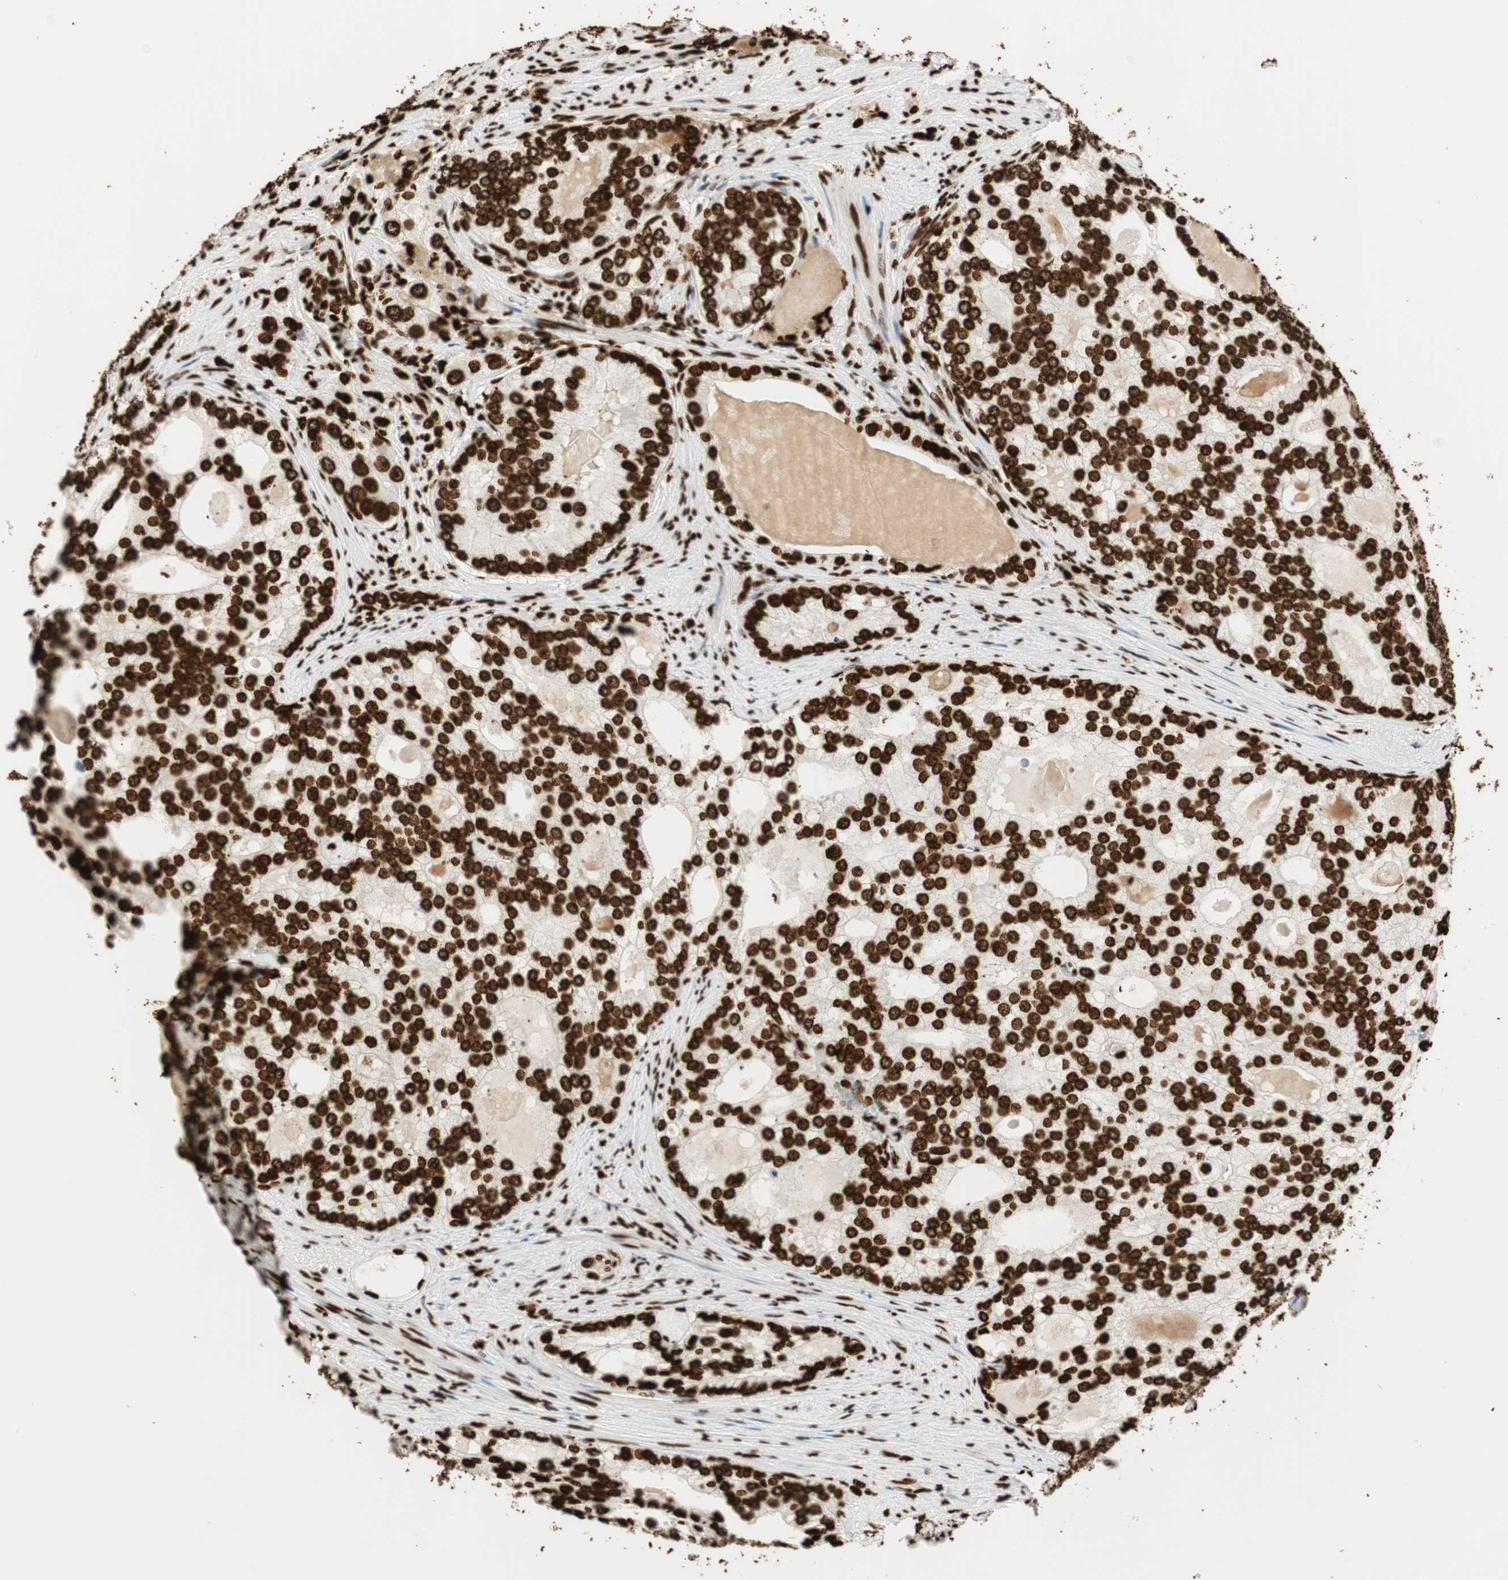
{"staining": {"intensity": "strong", "quantity": ">75%", "location": "nuclear"}, "tissue": "prostate cancer", "cell_type": "Tumor cells", "image_type": "cancer", "snomed": [{"axis": "morphology", "description": "Adenocarcinoma, High grade"}, {"axis": "topography", "description": "Prostate"}], "caption": "Immunohistochemical staining of human high-grade adenocarcinoma (prostate) shows high levels of strong nuclear positivity in about >75% of tumor cells. The protein of interest is shown in brown color, while the nuclei are stained blue.", "gene": "GLI2", "patient": {"sex": "male", "age": 66}}